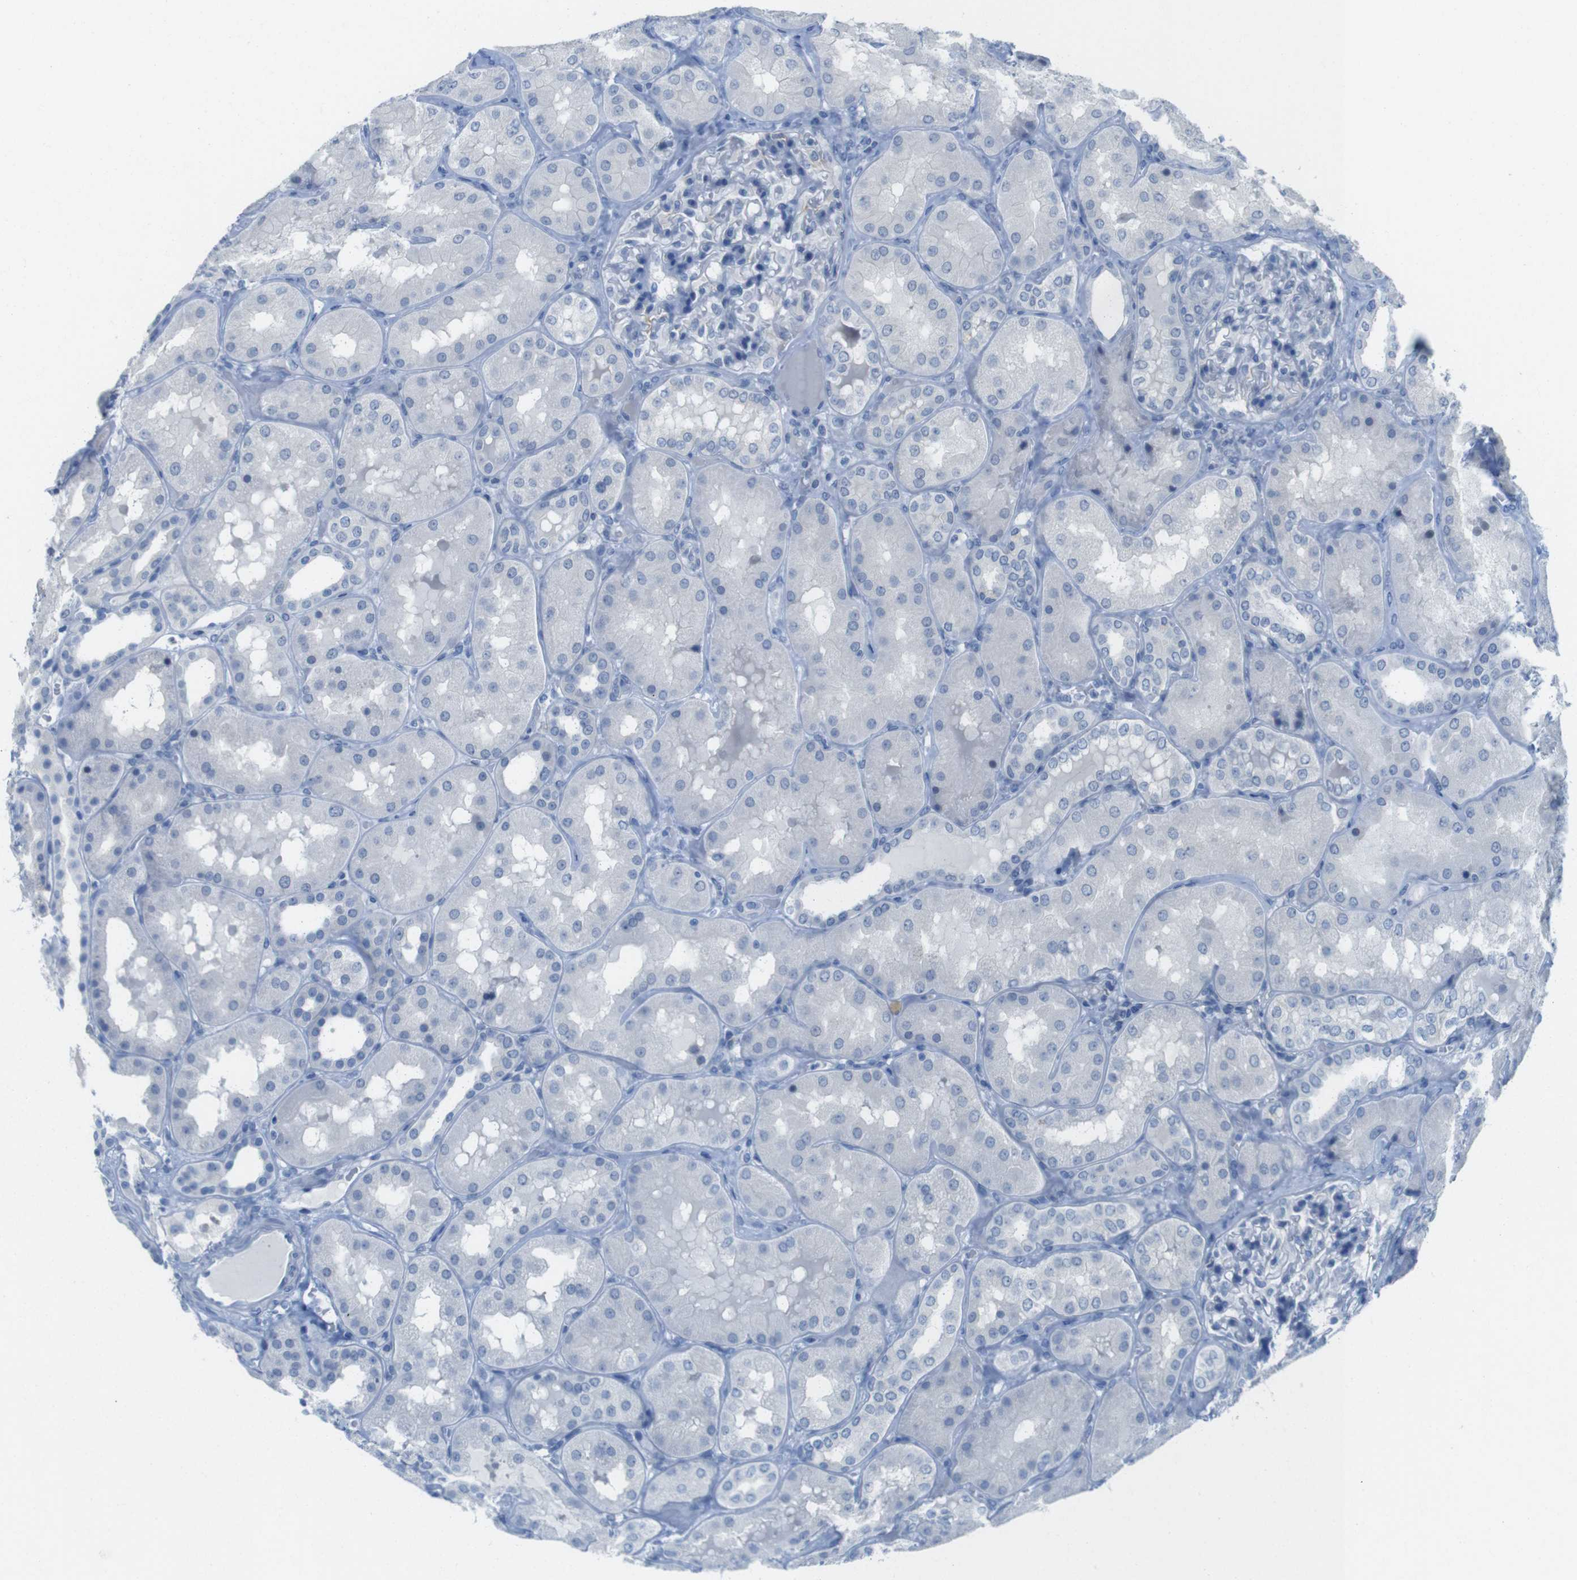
{"staining": {"intensity": "negative", "quantity": "none", "location": "none"}, "tissue": "kidney", "cell_type": "Cells in glomeruli", "image_type": "normal", "snomed": [{"axis": "morphology", "description": "Normal tissue, NOS"}, {"axis": "topography", "description": "Kidney"}], "caption": "High power microscopy histopathology image of an immunohistochemistry (IHC) histopathology image of normal kidney, revealing no significant expression in cells in glomeruli.", "gene": "OPN1SW", "patient": {"sex": "female", "age": 56}}